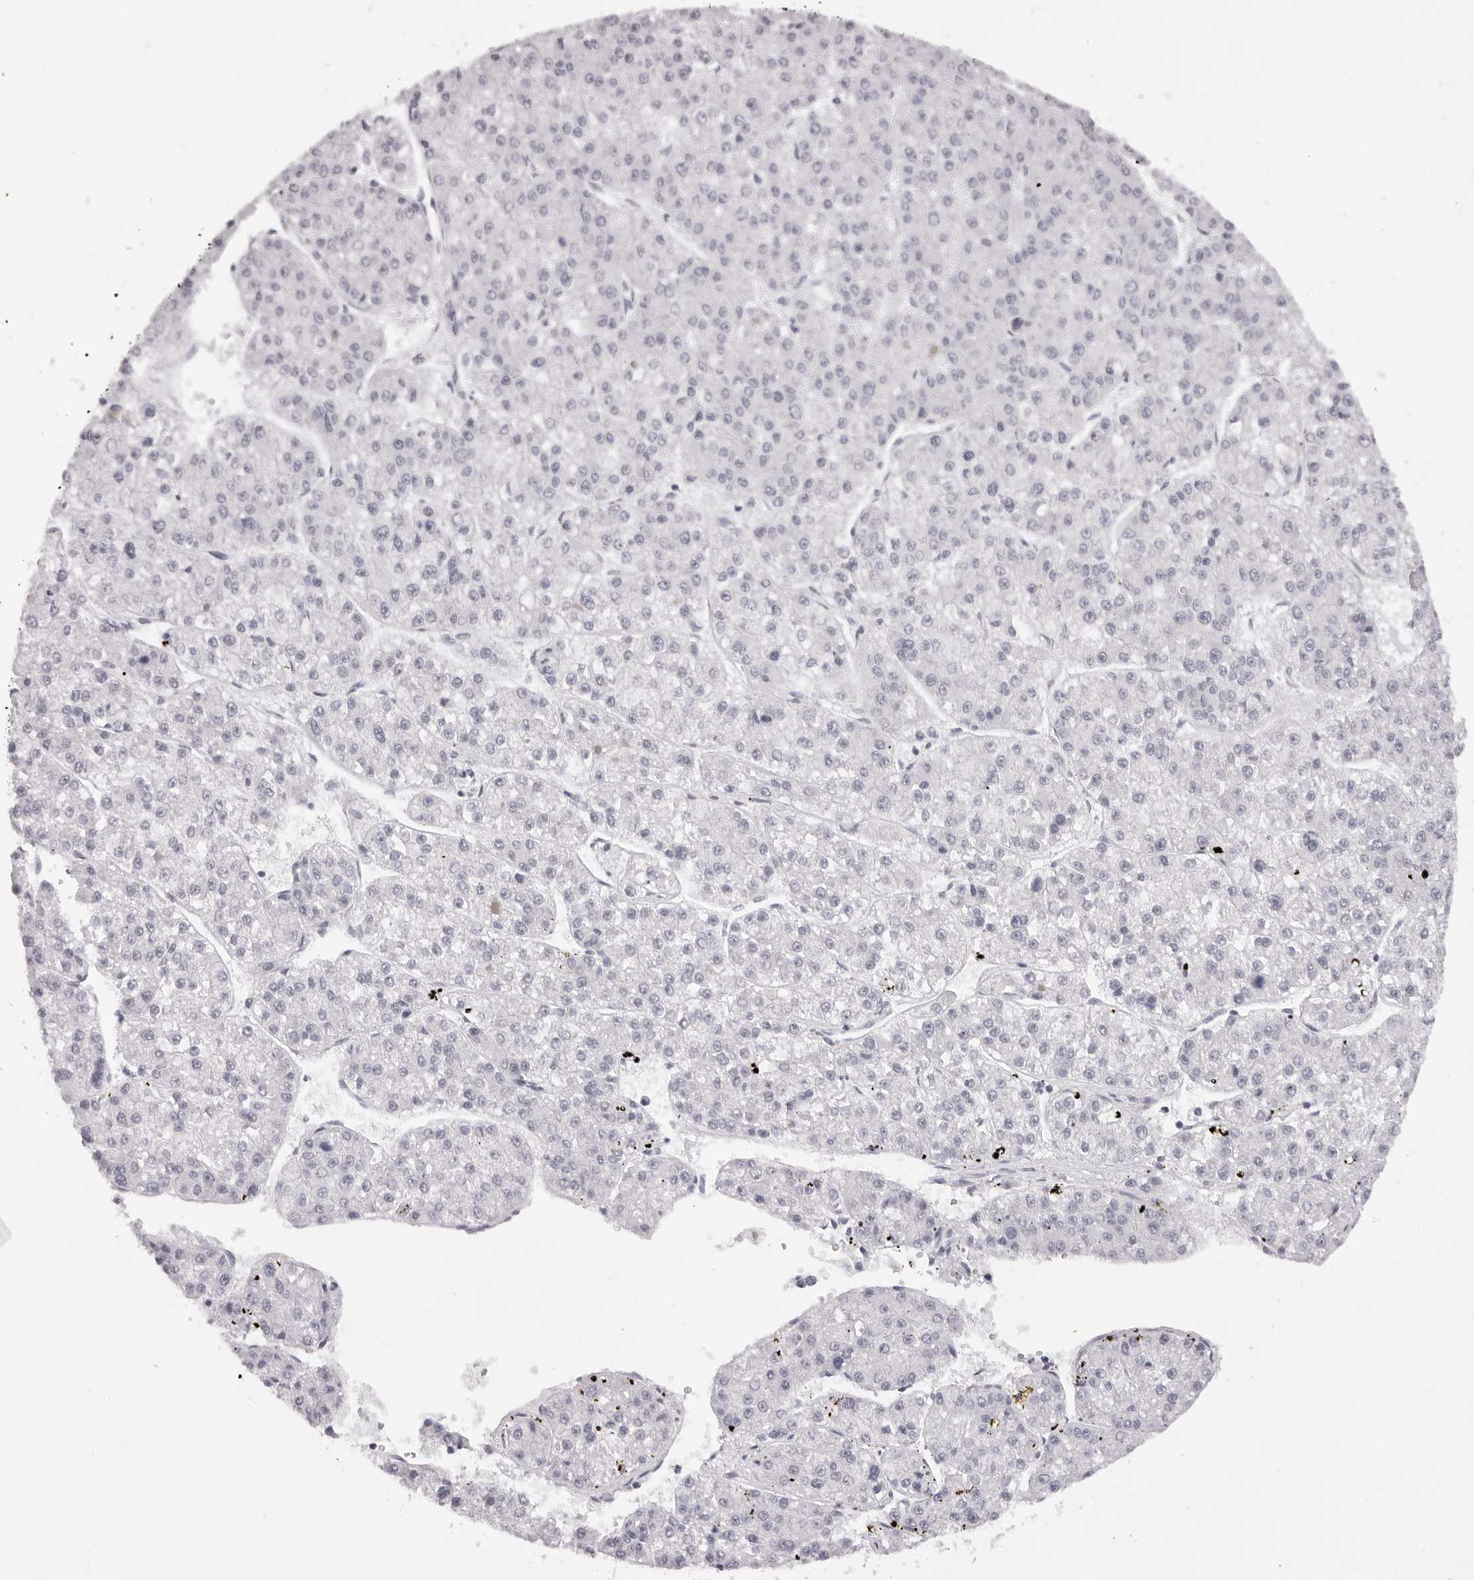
{"staining": {"intensity": "negative", "quantity": "none", "location": "none"}, "tissue": "liver cancer", "cell_type": "Tumor cells", "image_type": "cancer", "snomed": [{"axis": "morphology", "description": "Carcinoma, Hepatocellular, NOS"}, {"axis": "topography", "description": "Liver"}], "caption": "A high-resolution histopathology image shows immunohistochemistry staining of hepatocellular carcinoma (liver), which reveals no significant positivity in tumor cells.", "gene": "MAFK", "patient": {"sex": "female", "age": 73}}